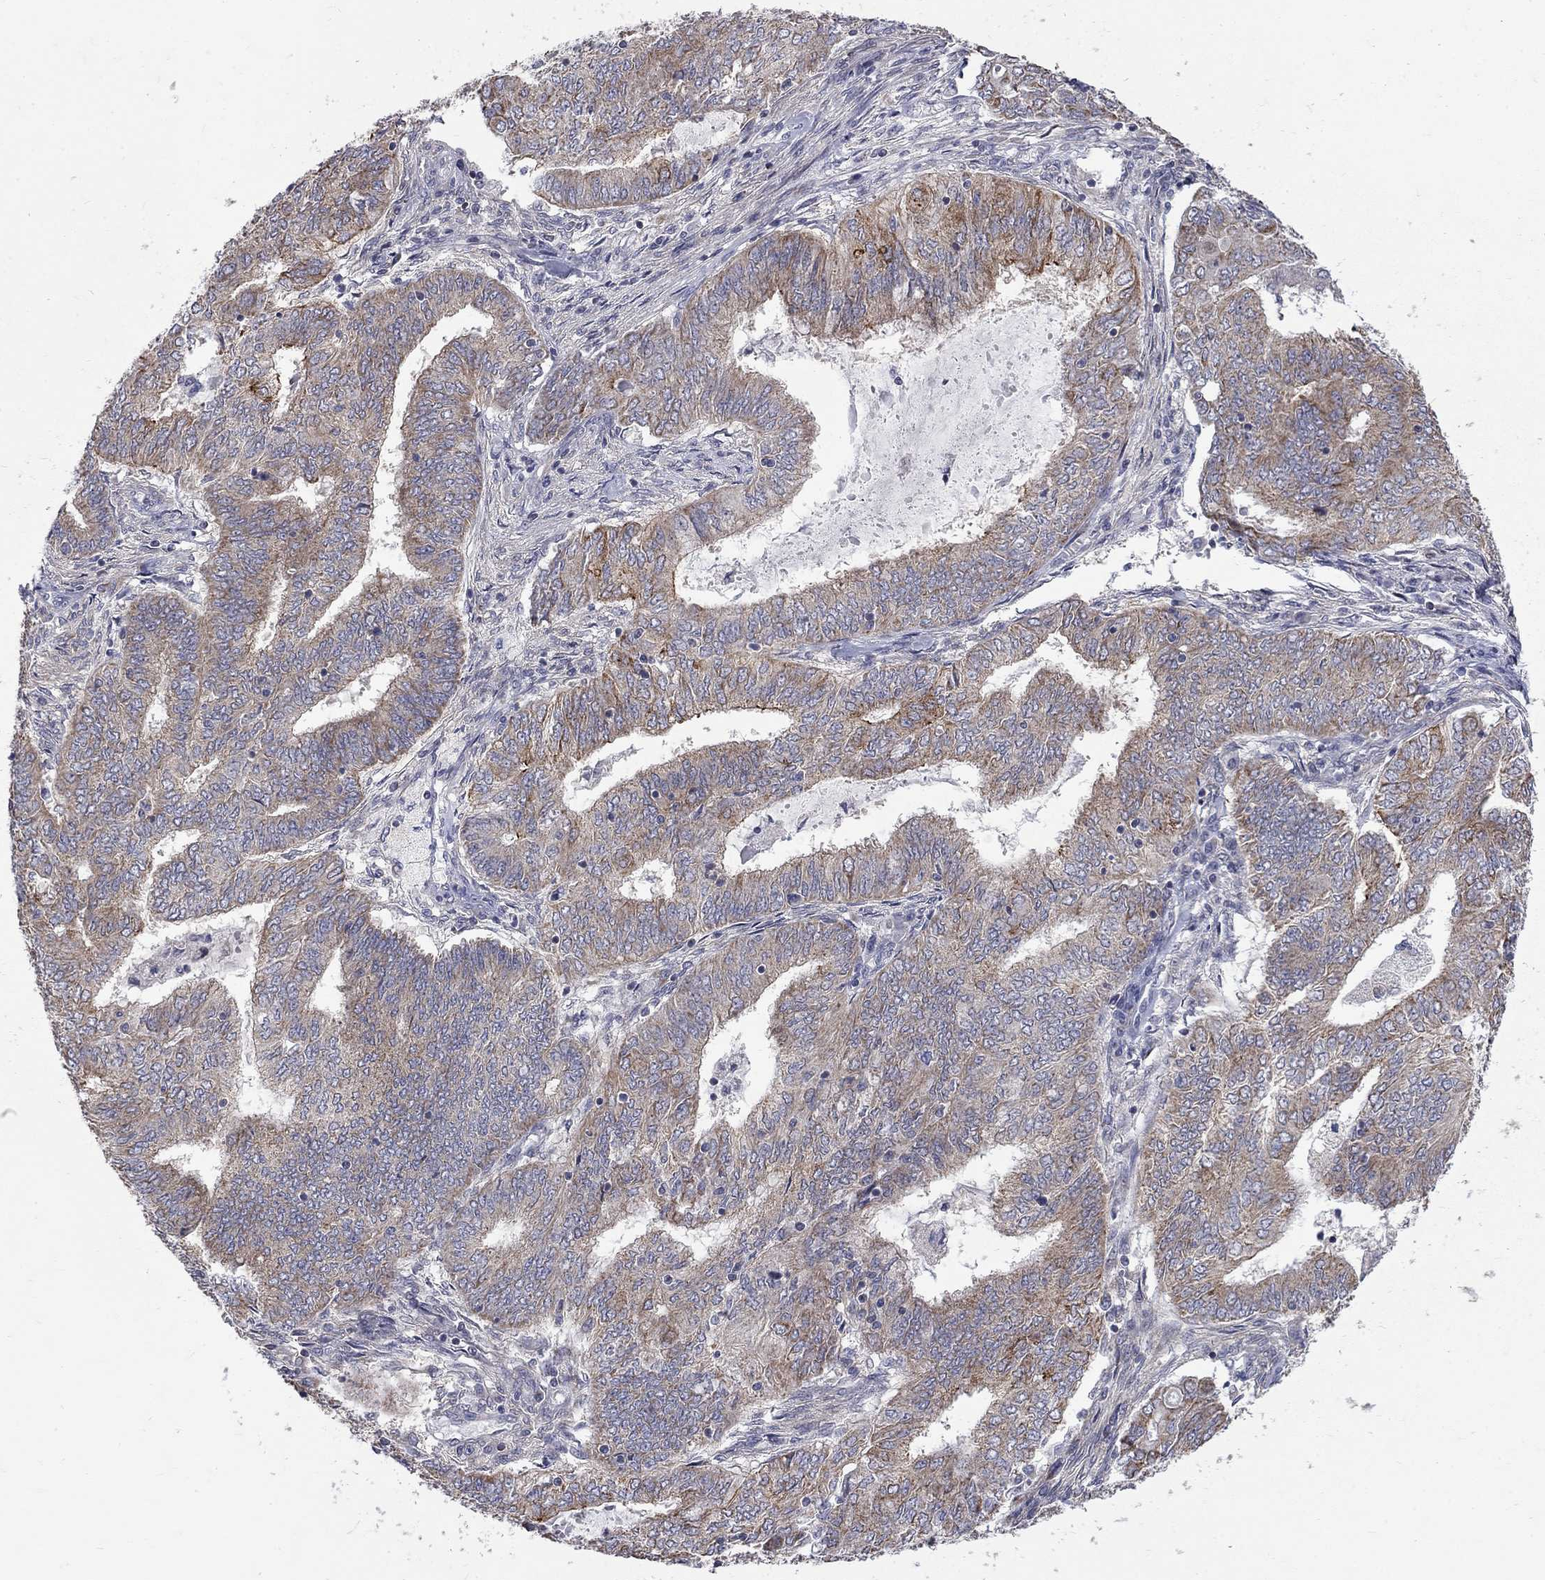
{"staining": {"intensity": "moderate", "quantity": "<25%", "location": "cytoplasmic/membranous"}, "tissue": "endometrial cancer", "cell_type": "Tumor cells", "image_type": "cancer", "snomed": [{"axis": "morphology", "description": "Adenocarcinoma, NOS"}, {"axis": "topography", "description": "Endometrium"}], "caption": "A micrograph of human endometrial adenocarcinoma stained for a protein shows moderate cytoplasmic/membranous brown staining in tumor cells.", "gene": "SH2B1", "patient": {"sex": "female", "age": 62}}